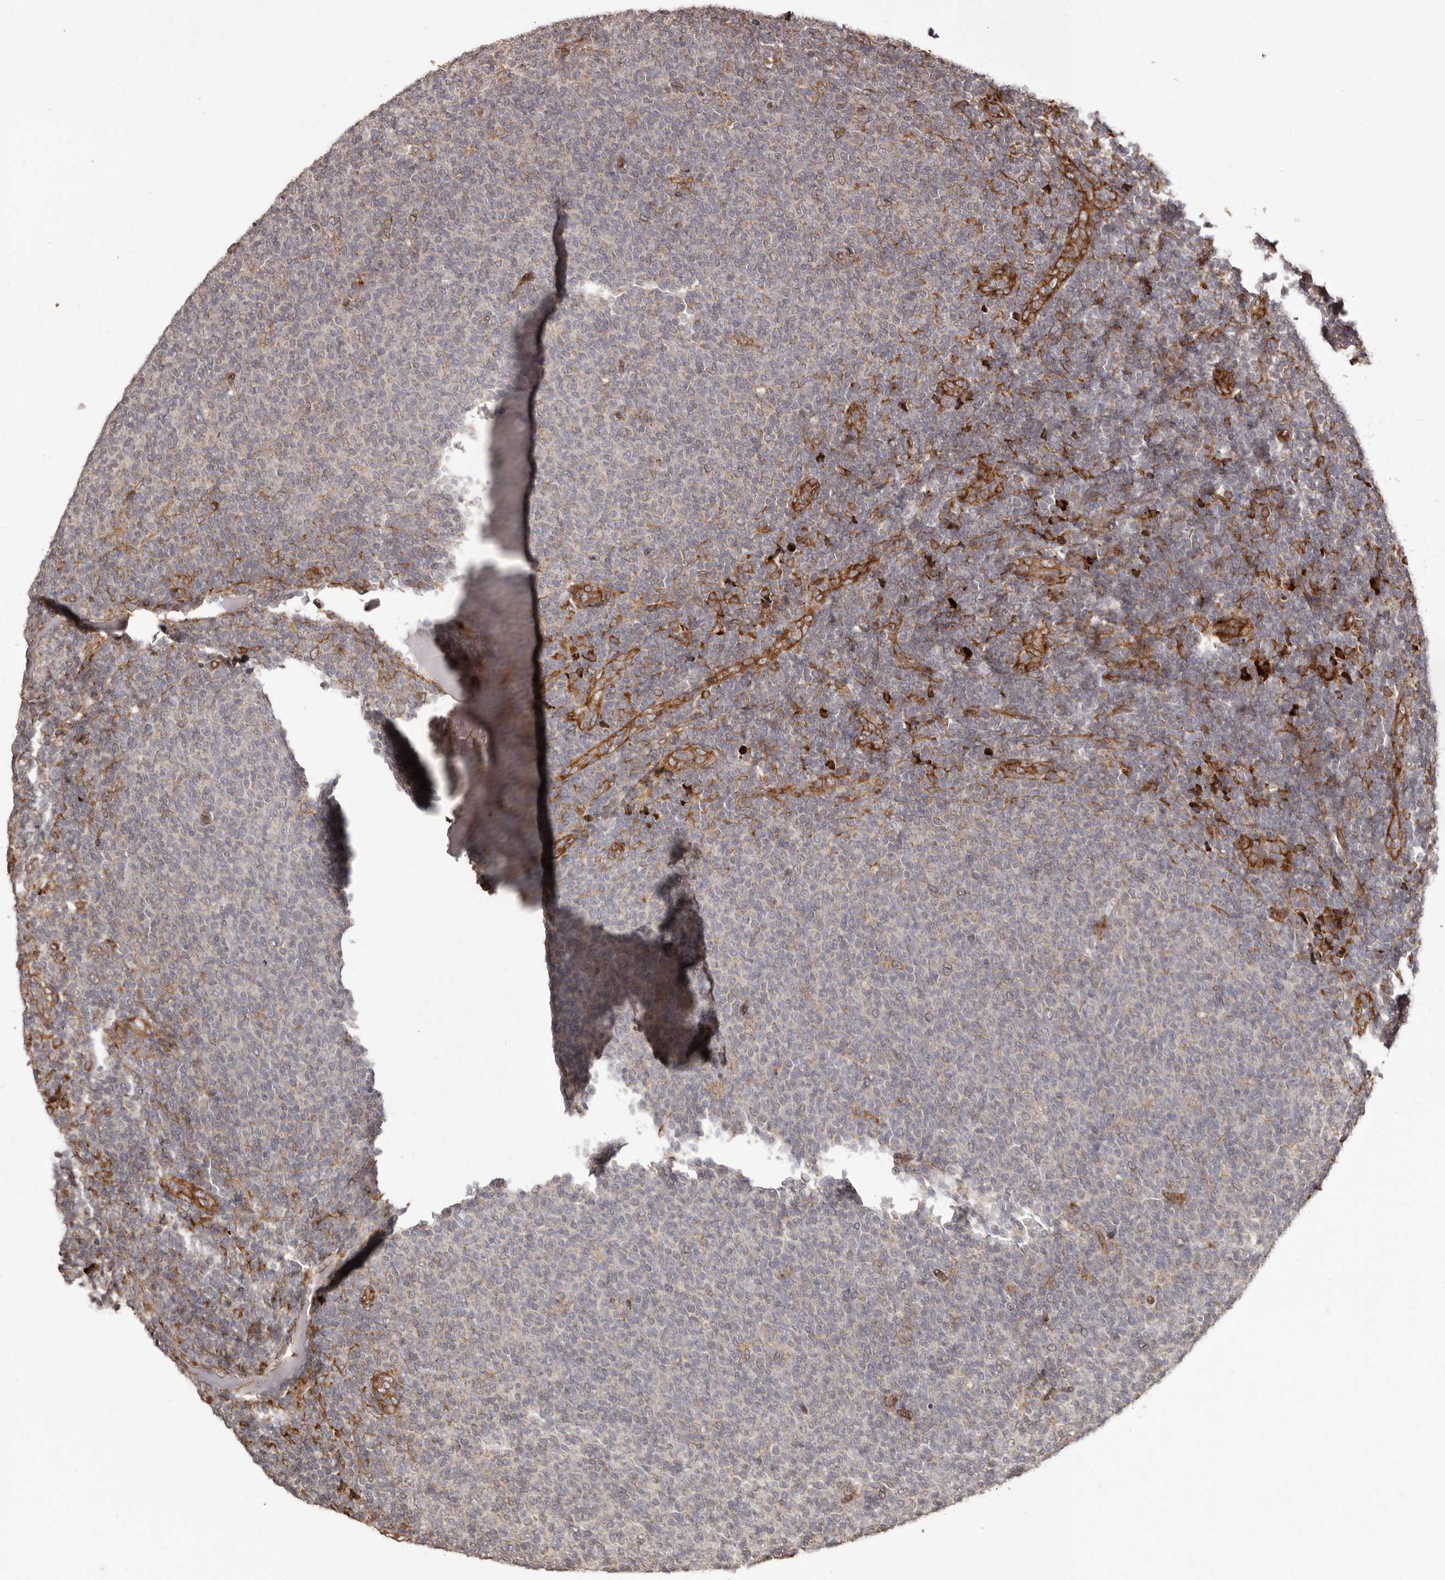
{"staining": {"intensity": "negative", "quantity": "none", "location": "none"}, "tissue": "lymphoma", "cell_type": "Tumor cells", "image_type": "cancer", "snomed": [{"axis": "morphology", "description": "Malignant lymphoma, non-Hodgkin's type, Low grade"}, {"axis": "topography", "description": "Lymph node"}], "caption": "Immunohistochemical staining of lymphoma exhibits no significant staining in tumor cells. (DAB immunohistochemistry (IHC), high magnification).", "gene": "NUP43", "patient": {"sex": "male", "age": 66}}